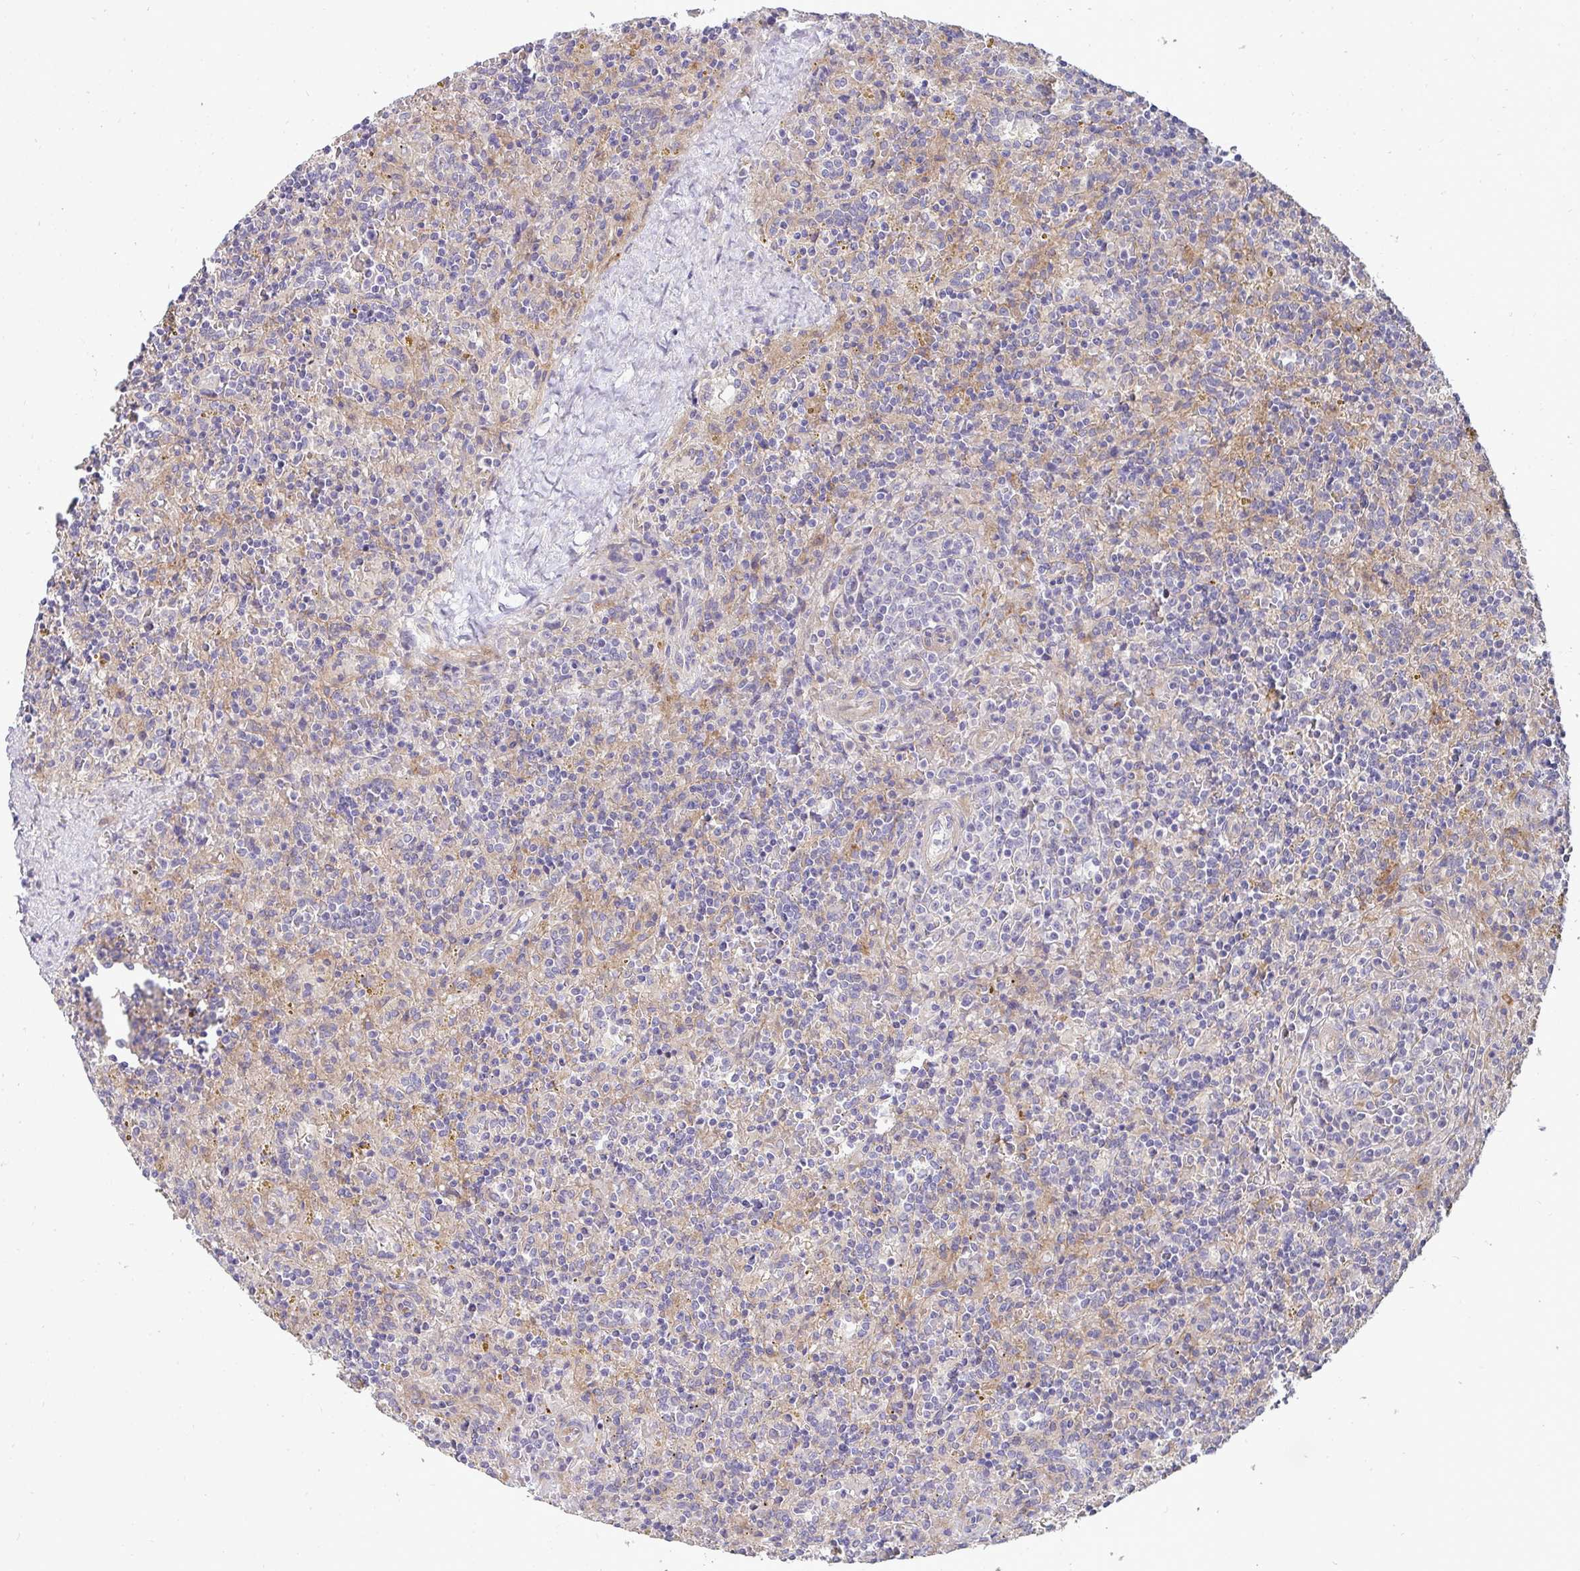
{"staining": {"intensity": "negative", "quantity": "none", "location": "none"}, "tissue": "lymphoma", "cell_type": "Tumor cells", "image_type": "cancer", "snomed": [{"axis": "morphology", "description": "Malignant lymphoma, non-Hodgkin's type, Low grade"}, {"axis": "topography", "description": "Spleen"}], "caption": "The micrograph reveals no staining of tumor cells in malignant lymphoma, non-Hodgkin's type (low-grade). (DAB immunohistochemistry with hematoxylin counter stain).", "gene": "SH2D1B", "patient": {"sex": "male", "age": 67}}